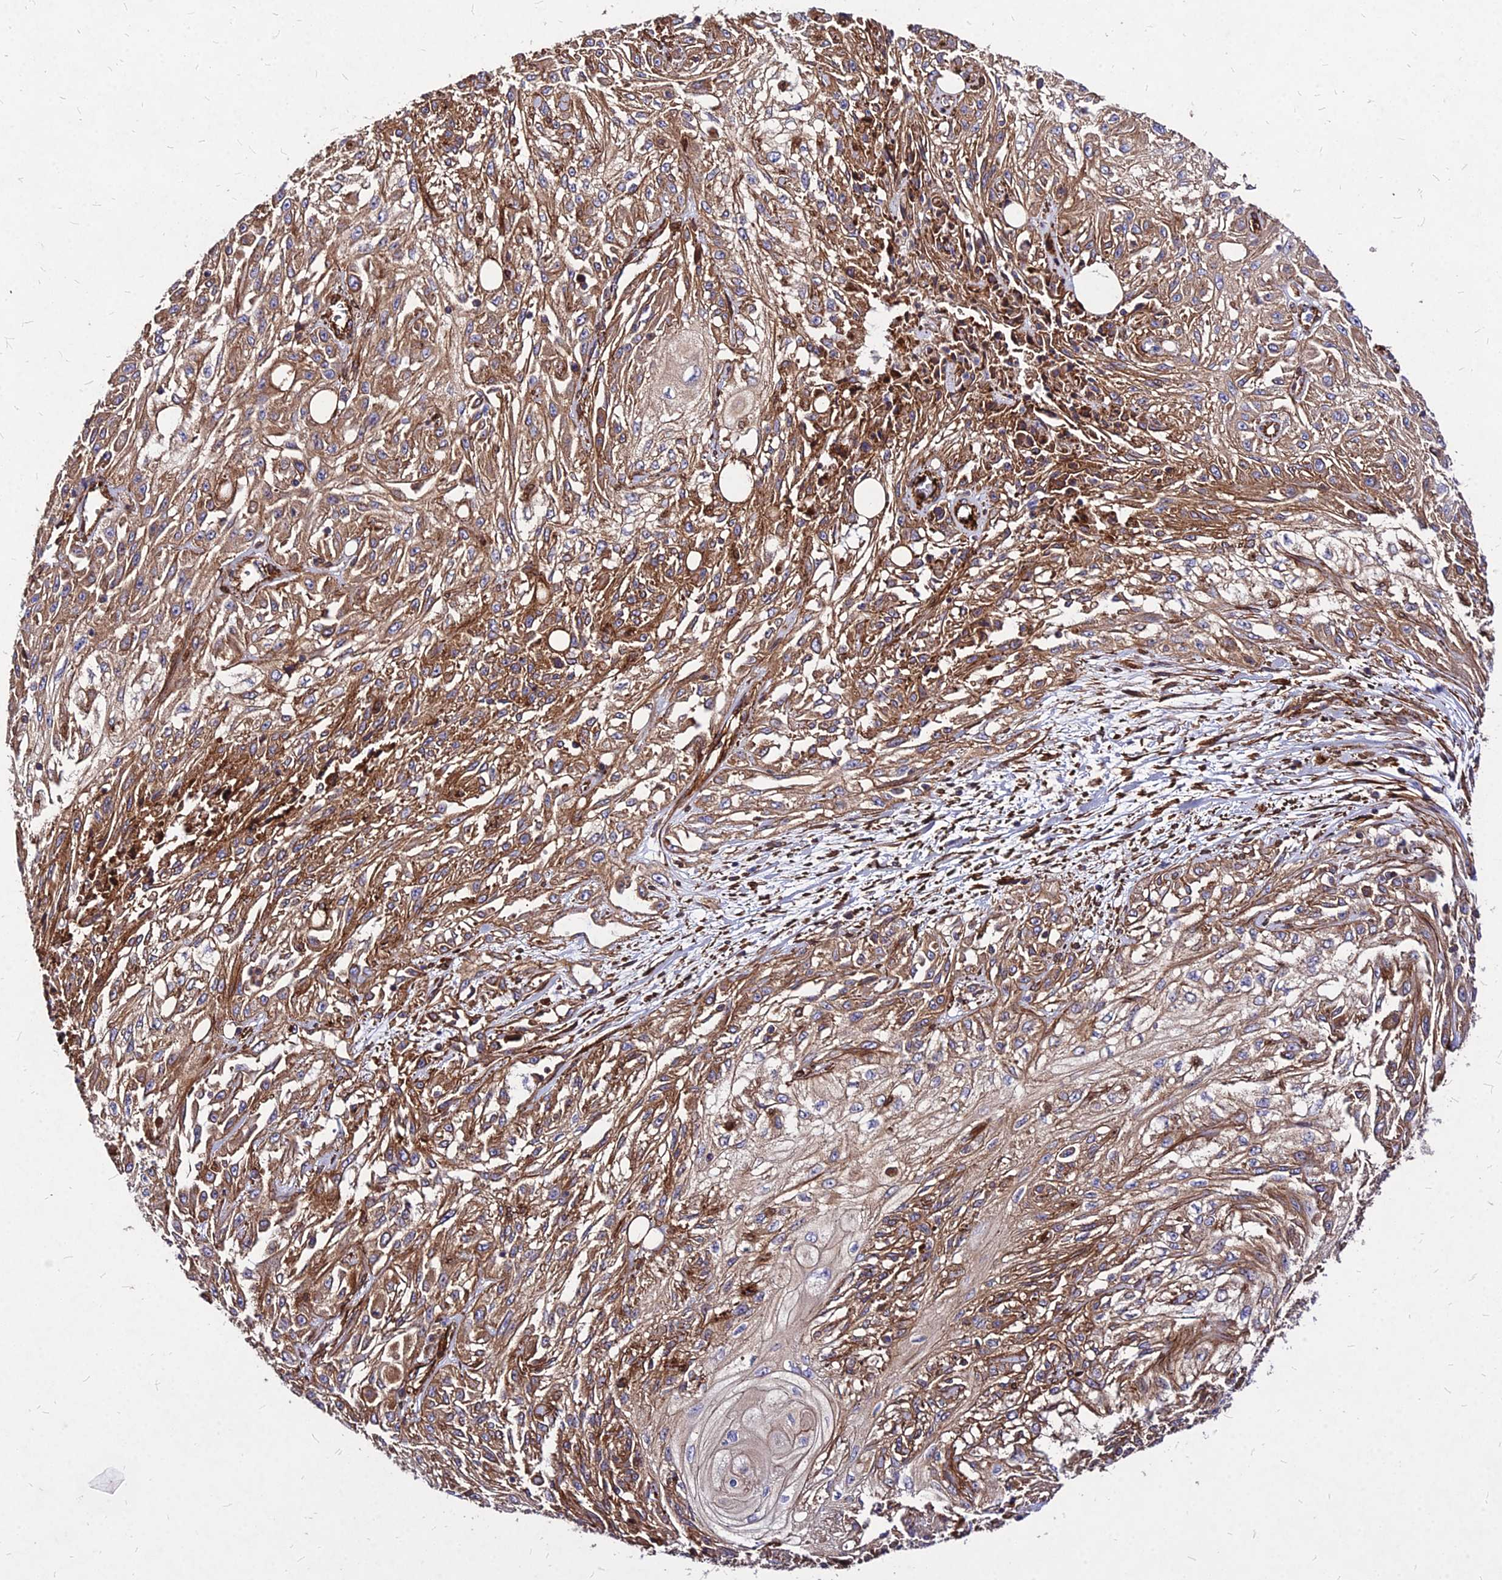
{"staining": {"intensity": "moderate", "quantity": ">75%", "location": "cytoplasmic/membranous"}, "tissue": "skin cancer", "cell_type": "Tumor cells", "image_type": "cancer", "snomed": [{"axis": "morphology", "description": "Squamous cell carcinoma, NOS"}, {"axis": "morphology", "description": "Squamous cell carcinoma, metastatic, NOS"}, {"axis": "topography", "description": "Skin"}, {"axis": "topography", "description": "Lymph node"}], "caption": "There is medium levels of moderate cytoplasmic/membranous expression in tumor cells of skin metastatic squamous cell carcinoma, as demonstrated by immunohistochemical staining (brown color).", "gene": "EFCC1", "patient": {"sex": "male", "age": 75}}